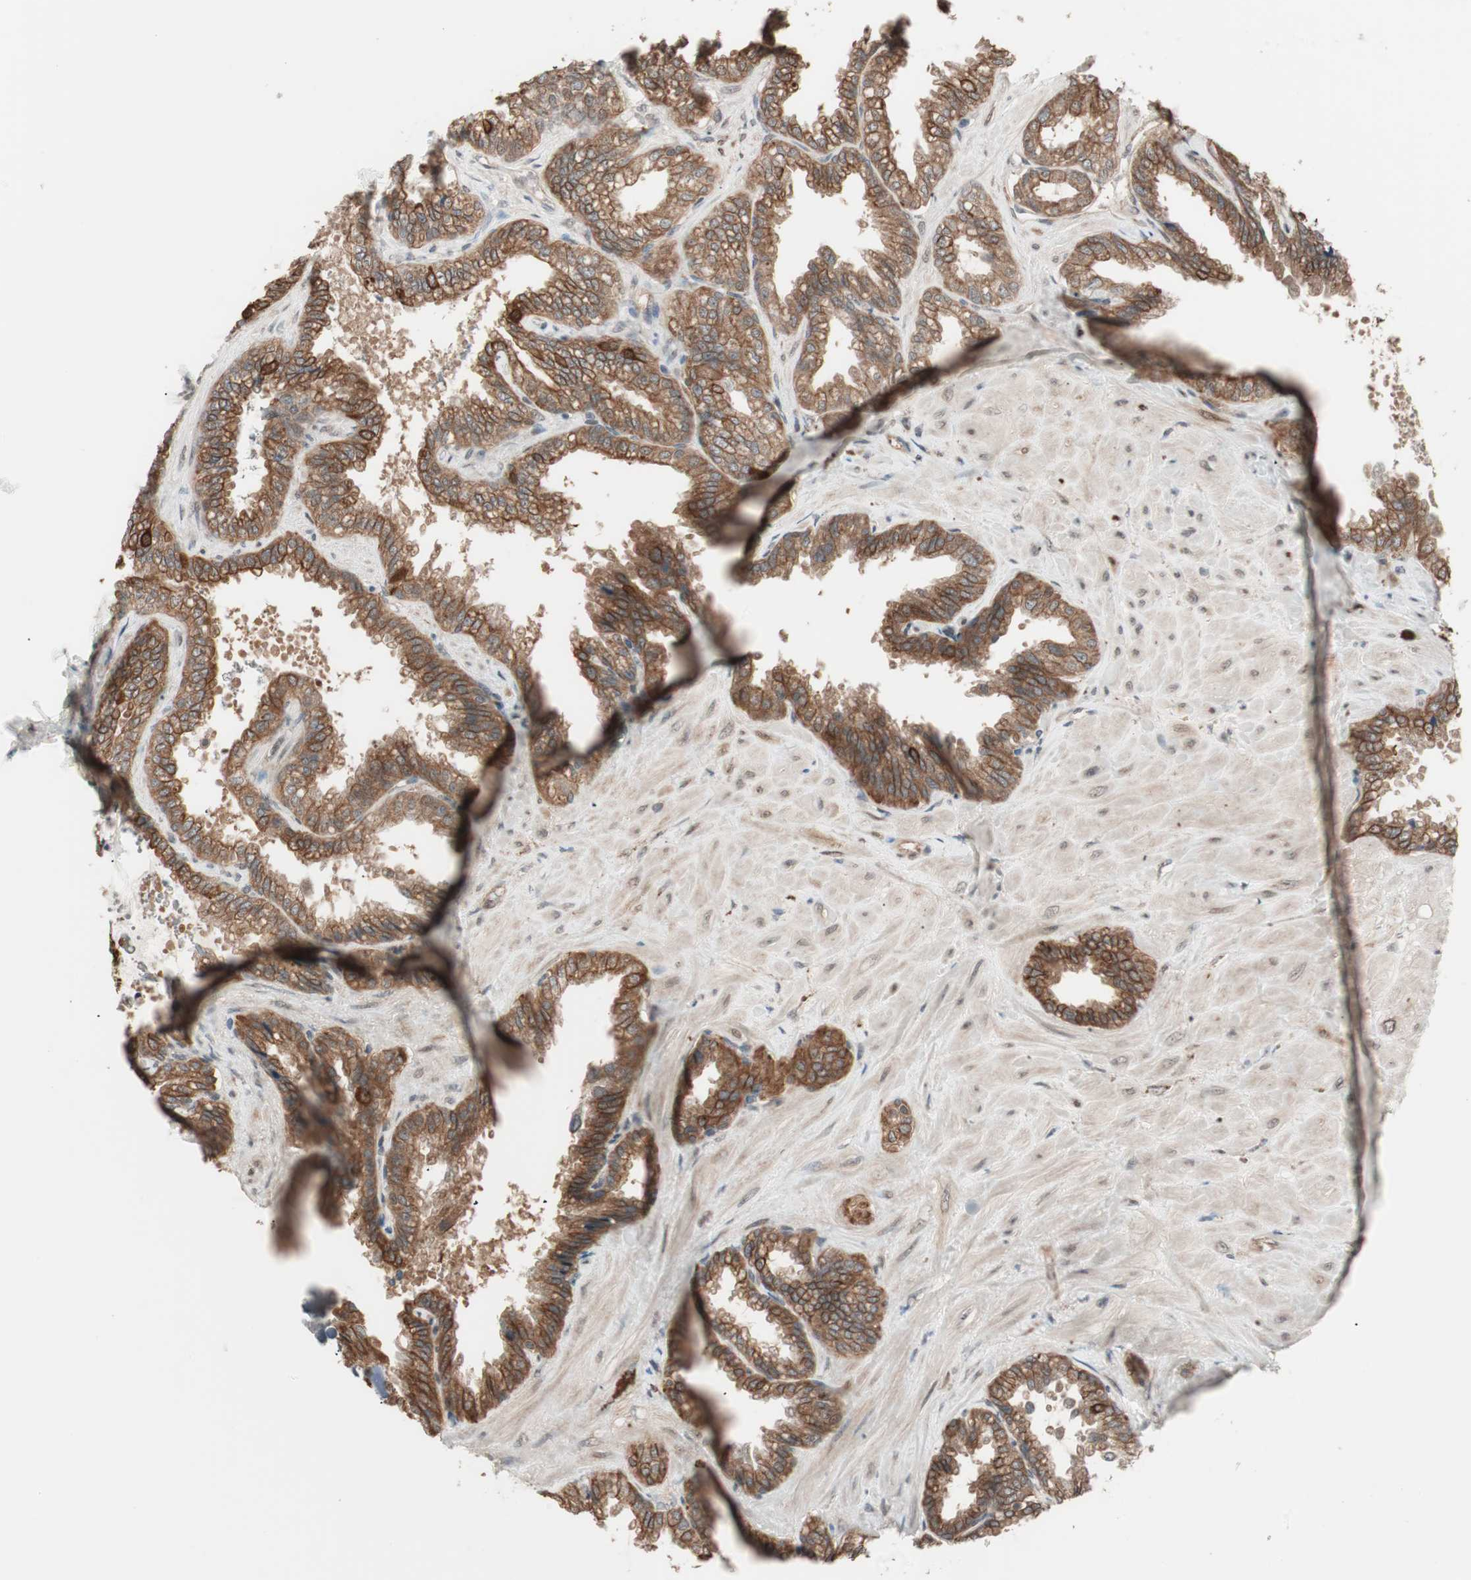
{"staining": {"intensity": "moderate", "quantity": ">75%", "location": "cytoplasmic/membranous"}, "tissue": "seminal vesicle", "cell_type": "Glandular cells", "image_type": "normal", "snomed": [{"axis": "morphology", "description": "Normal tissue, NOS"}, {"axis": "topography", "description": "Seminal veicle"}], "caption": "Immunohistochemistry (IHC) (DAB (3,3'-diaminobenzidine)) staining of unremarkable seminal vesicle demonstrates moderate cytoplasmic/membranous protein positivity in approximately >75% of glandular cells.", "gene": "FBXO5", "patient": {"sex": "male", "age": 46}}